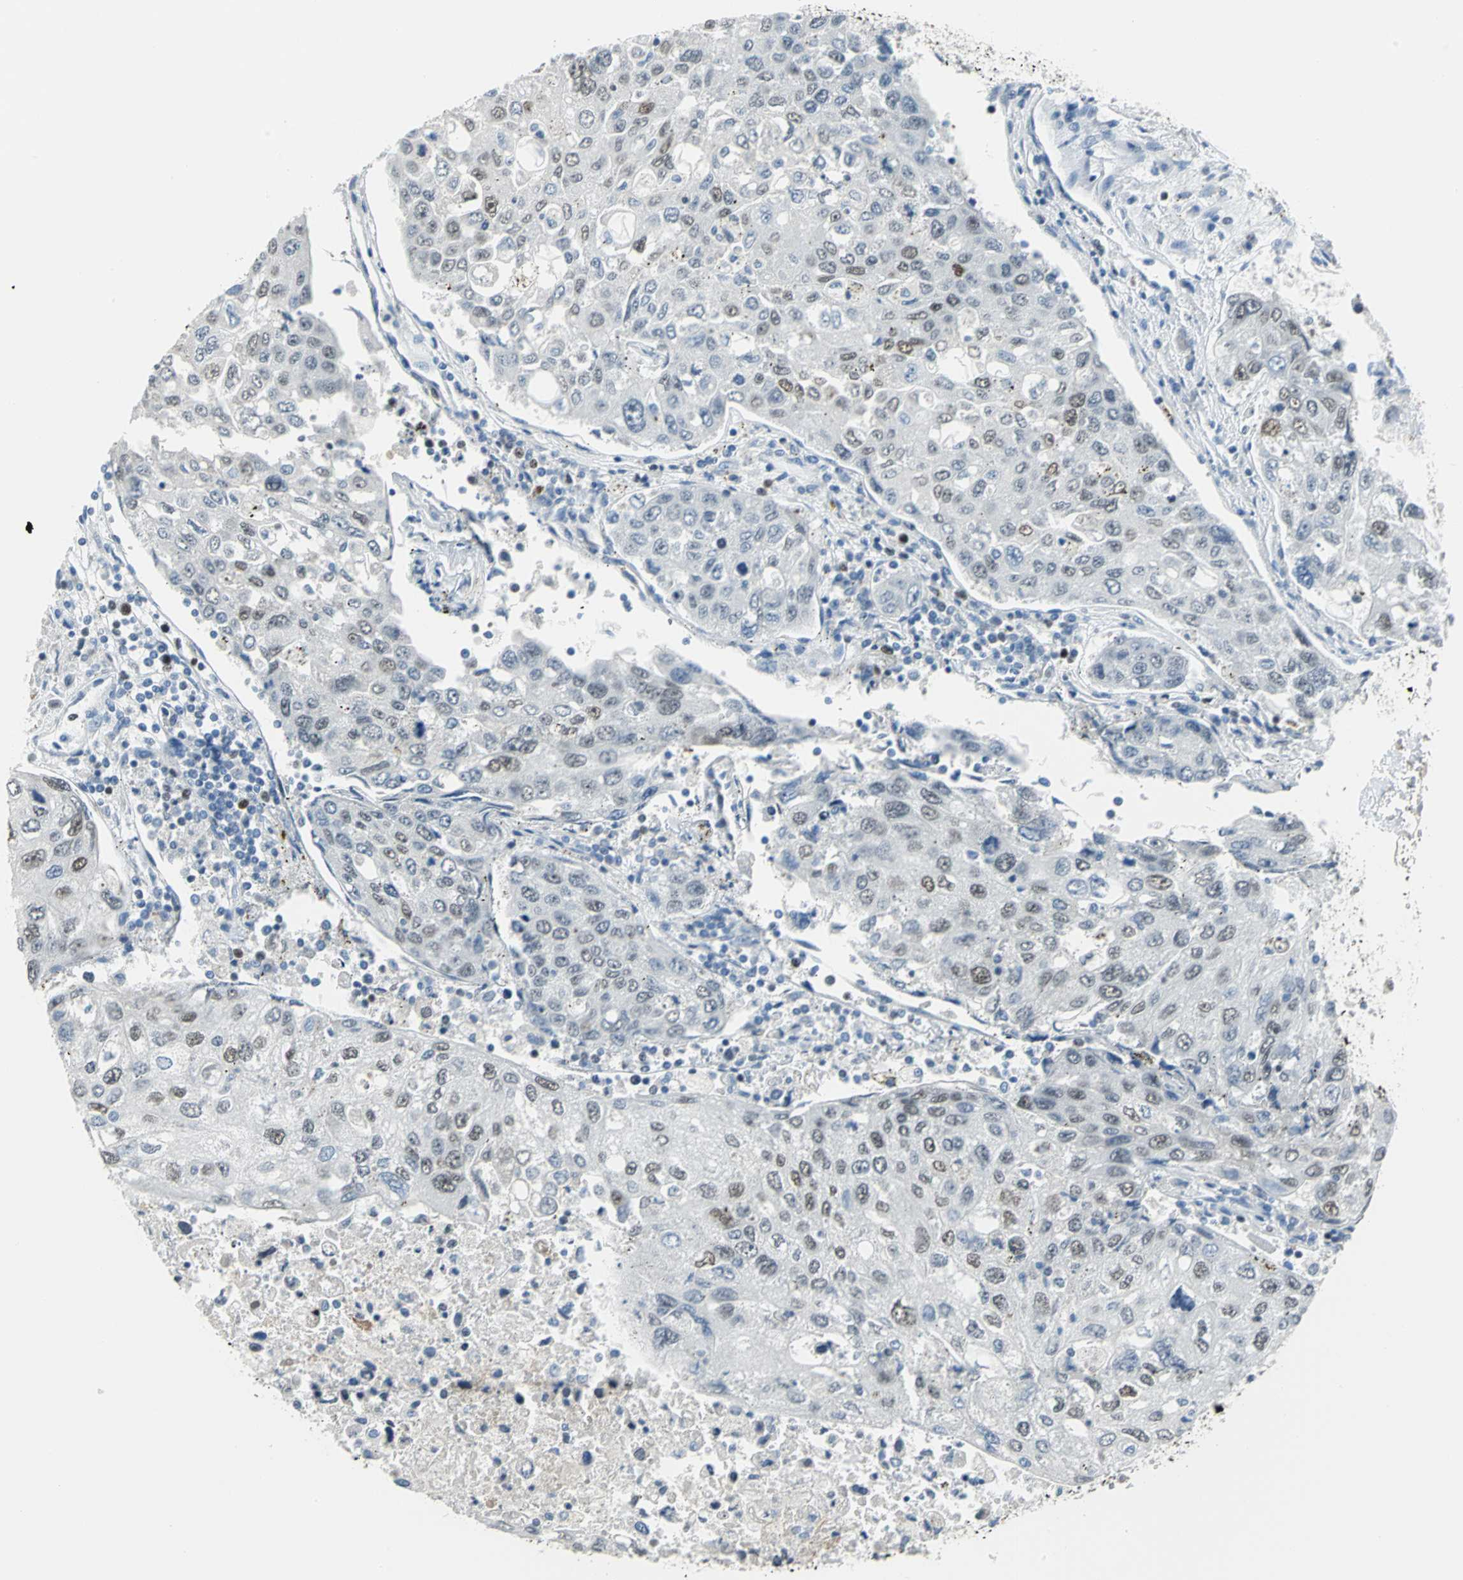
{"staining": {"intensity": "moderate", "quantity": "25%-75%", "location": "nuclear"}, "tissue": "urothelial cancer", "cell_type": "Tumor cells", "image_type": "cancer", "snomed": [{"axis": "morphology", "description": "Urothelial carcinoma, High grade"}, {"axis": "topography", "description": "Lymph node"}, {"axis": "topography", "description": "Urinary bladder"}], "caption": "High-power microscopy captured an immunohistochemistry histopathology image of urothelial carcinoma (high-grade), revealing moderate nuclear expression in approximately 25%-75% of tumor cells. Ihc stains the protein in brown and the nuclei are stained blue.", "gene": "MCM3", "patient": {"sex": "male", "age": 51}}